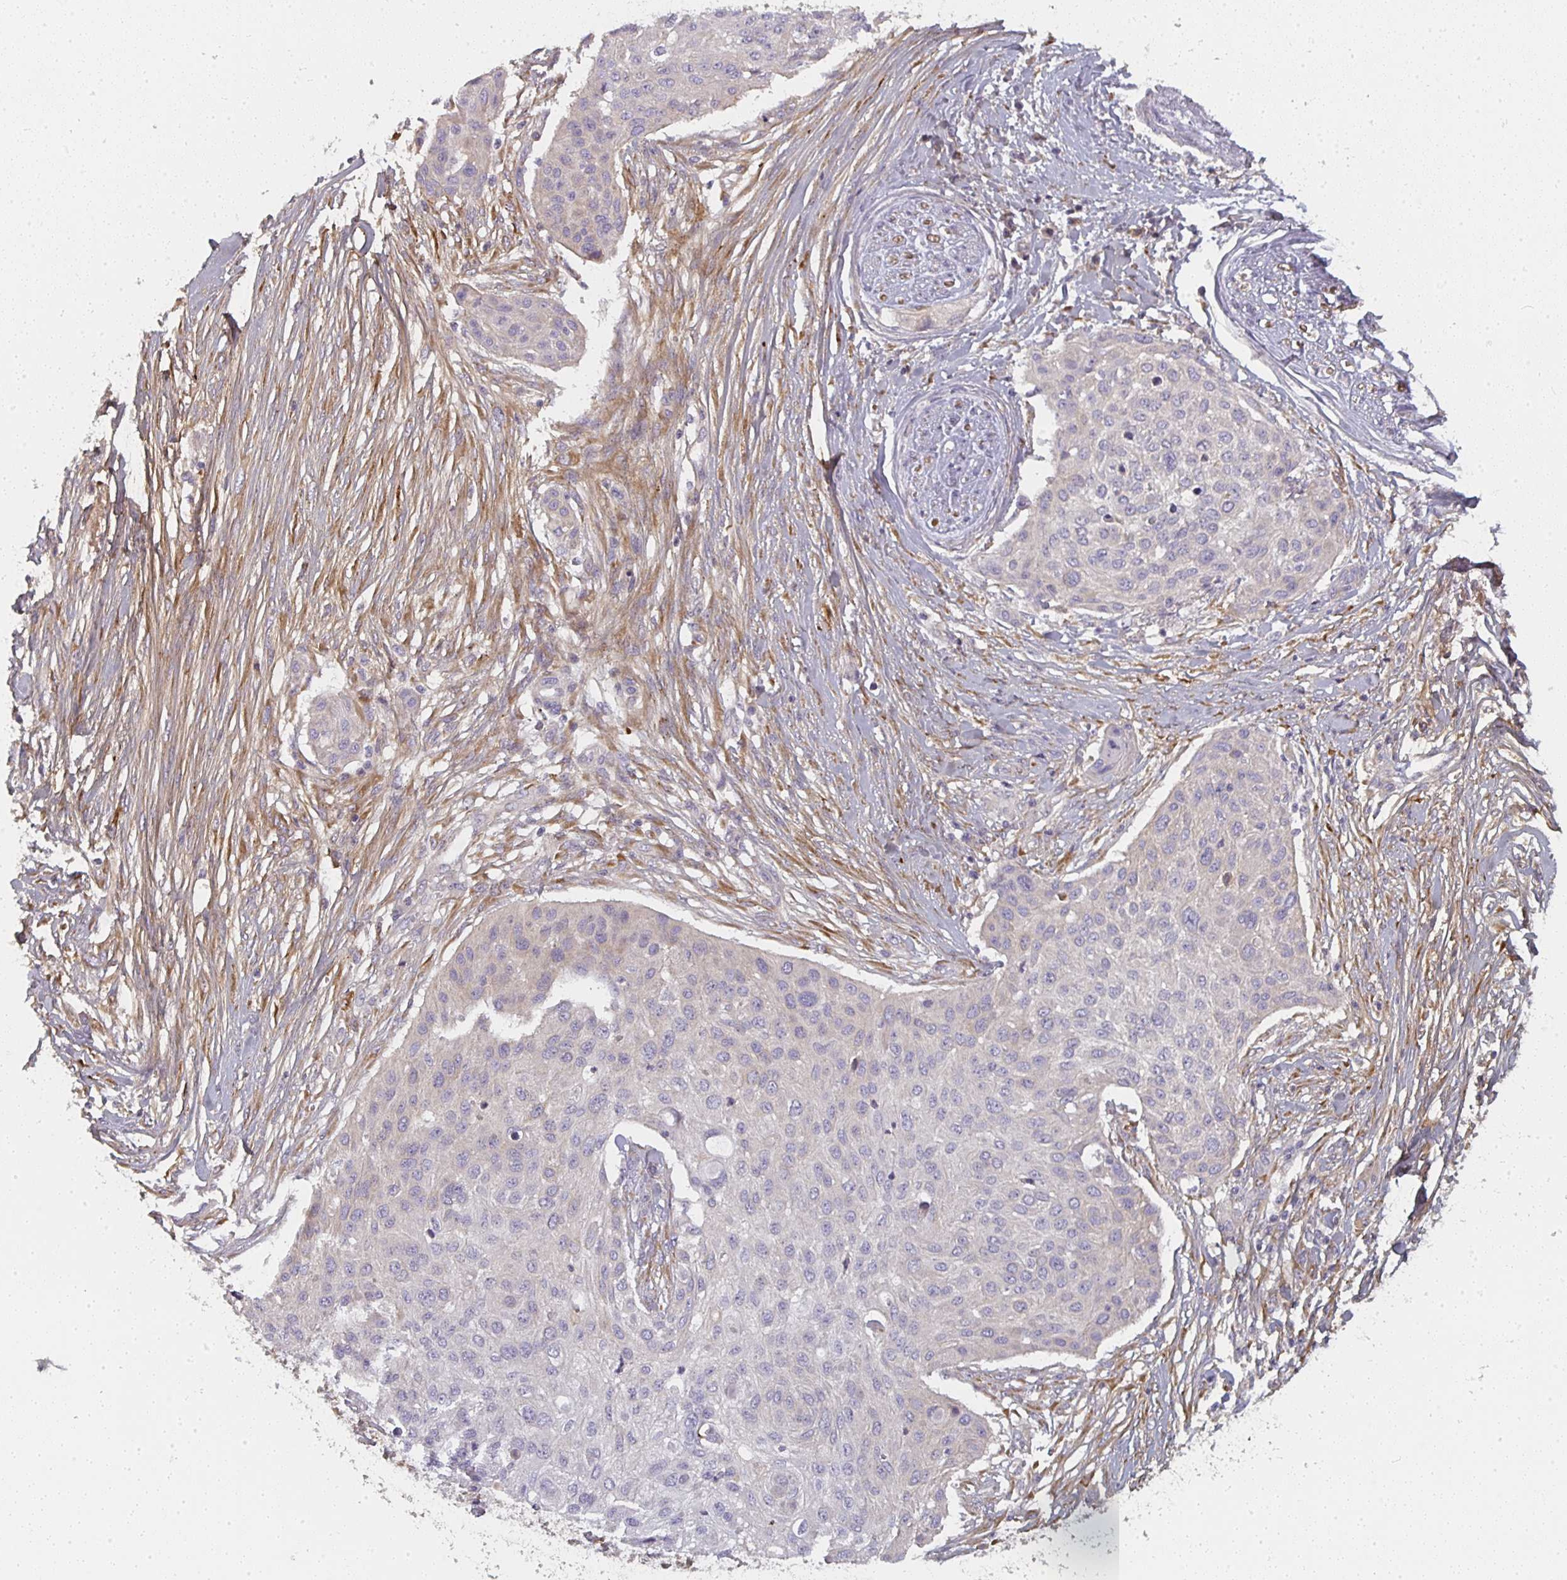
{"staining": {"intensity": "weak", "quantity": "<25%", "location": "cytoplasmic/membranous"}, "tissue": "skin cancer", "cell_type": "Tumor cells", "image_type": "cancer", "snomed": [{"axis": "morphology", "description": "Squamous cell carcinoma, NOS"}, {"axis": "topography", "description": "Skin"}], "caption": "Protein analysis of squamous cell carcinoma (skin) exhibits no significant expression in tumor cells. Brightfield microscopy of immunohistochemistry (IHC) stained with DAB (brown) and hematoxylin (blue), captured at high magnification.", "gene": "CTHRC1", "patient": {"sex": "female", "age": 87}}